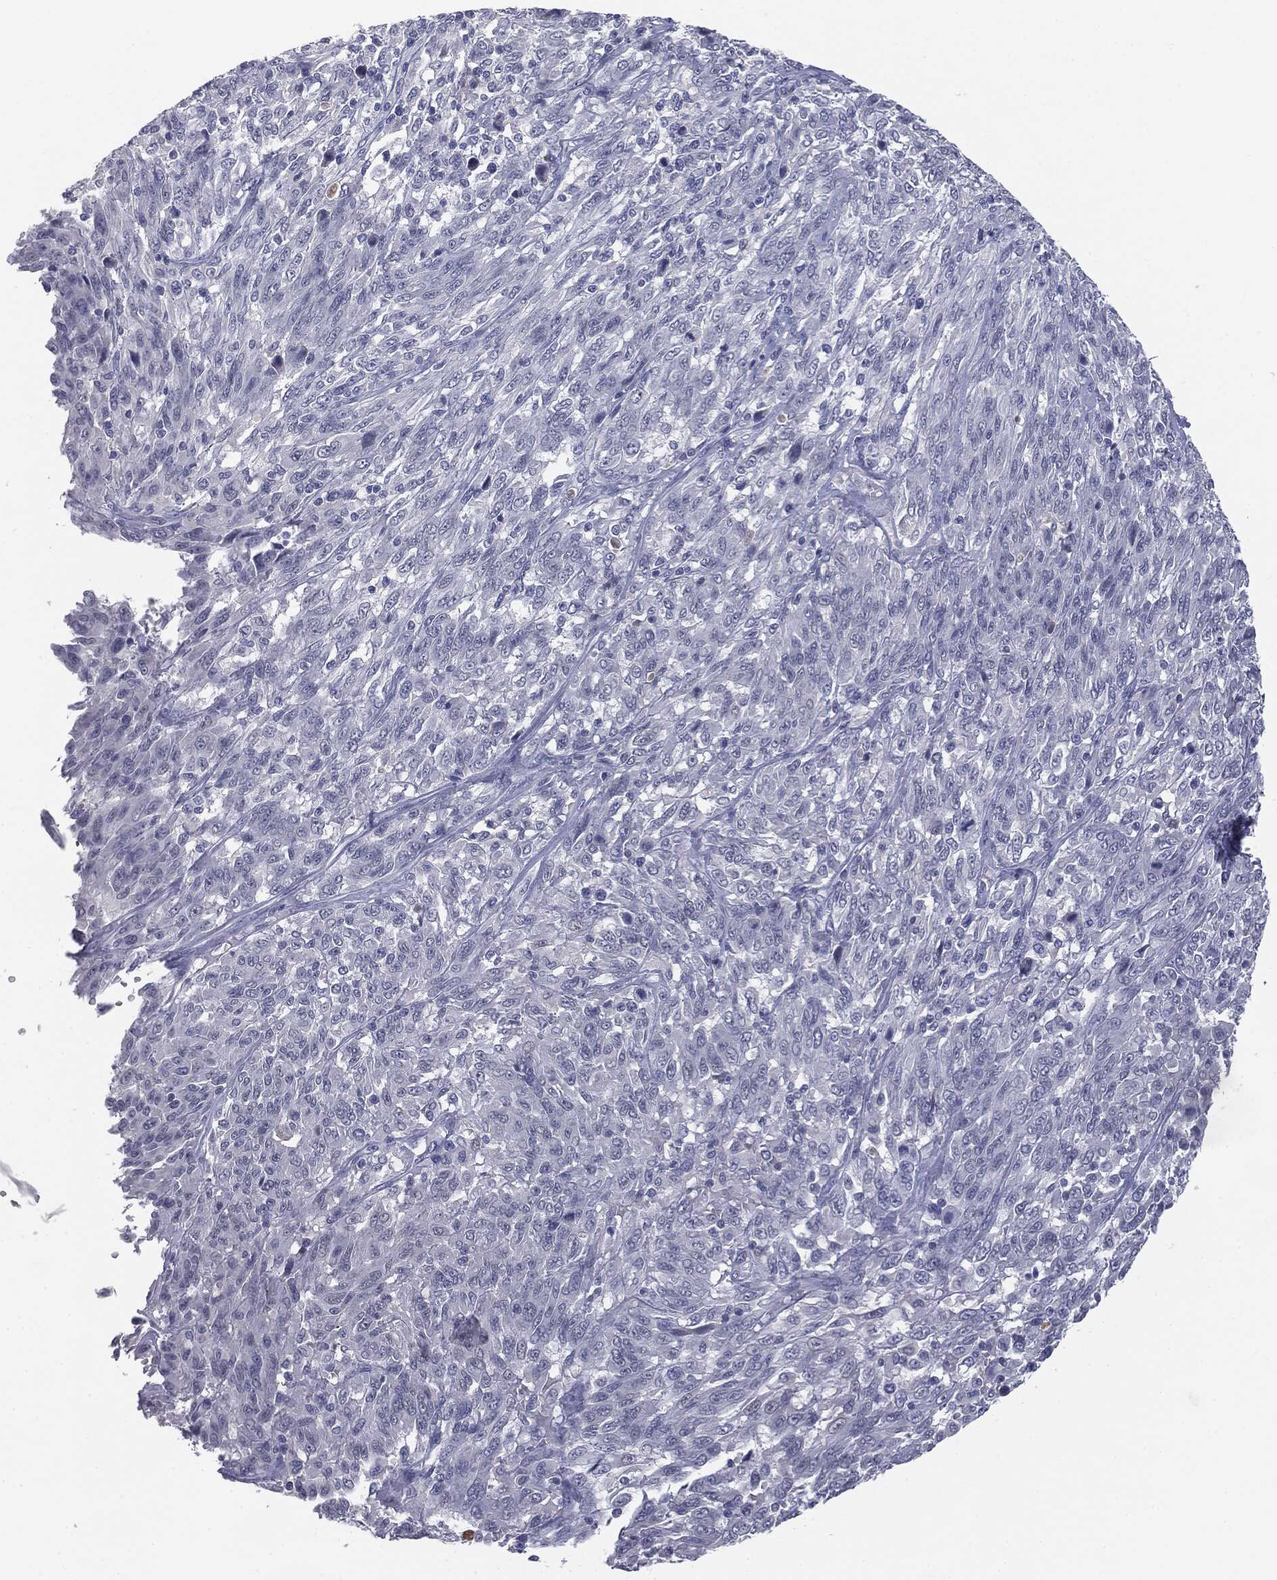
{"staining": {"intensity": "negative", "quantity": "none", "location": "none"}, "tissue": "melanoma", "cell_type": "Tumor cells", "image_type": "cancer", "snomed": [{"axis": "morphology", "description": "Malignant melanoma, NOS"}, {"axis": "topography", "description": "Skin"}], "caption": "An immunohistochemistry (IHC) histopathology image of melanoma is shown. There is no staining in tumor cells of melanoma.", "gene": "MUC1", "patient": {"sex": "female", "age": 91}}